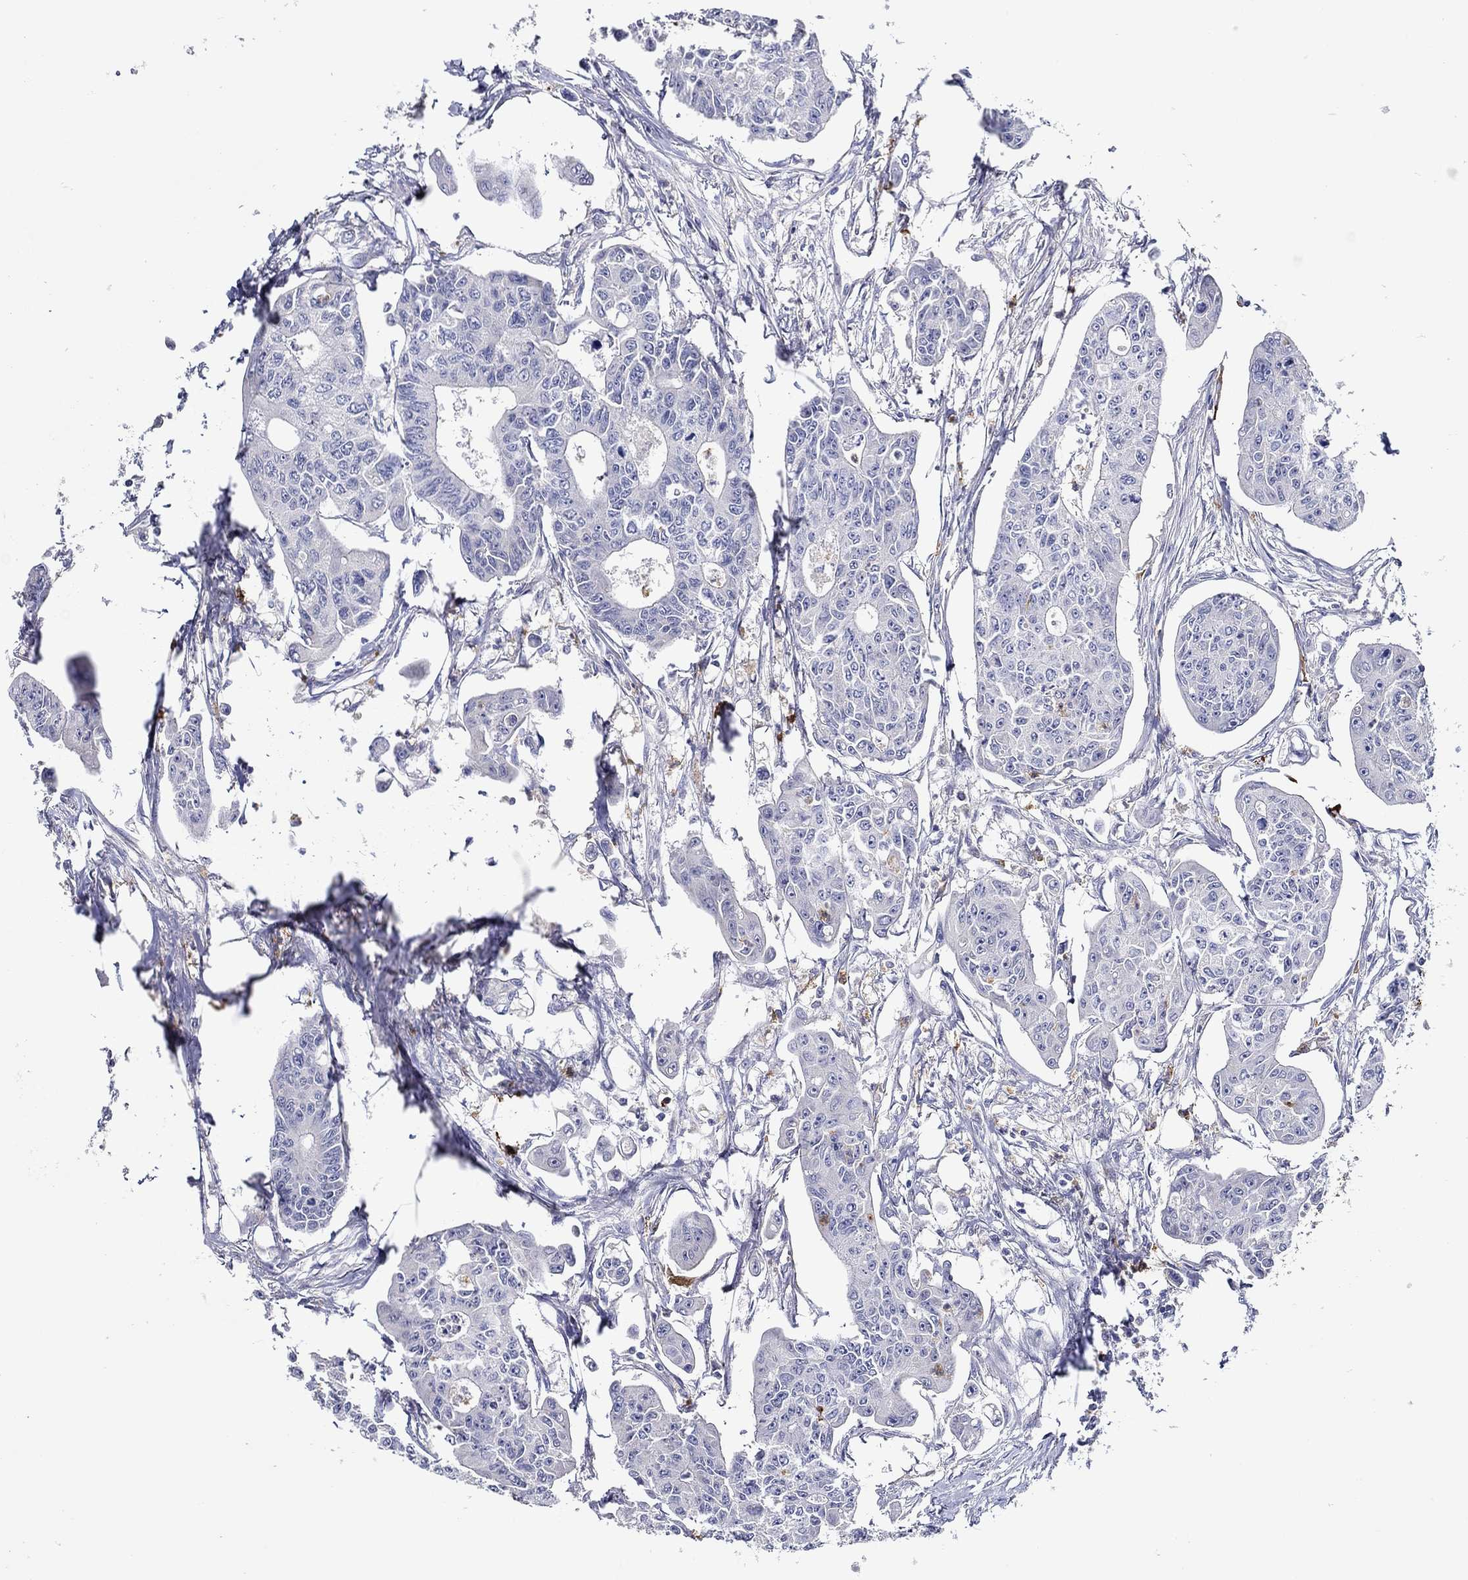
{"staining": {"intensity": "negative", "quantity": "none", "location": "none"}, "tissue": "colorectal cancer", "cell_type": "Tumor cells", "image_type": "cancer", "snomed": [{"axis": "morphology", "description": "Adenocarcinoma, NOS"}, {"axis": "topography", "description": "Colon"}], "caption": "Tumor cells are negative for protein expression in human adenocarcinoma (colorectal).", "gene": "CHIT1", "patient": {"sex": "male", "age": 70}}